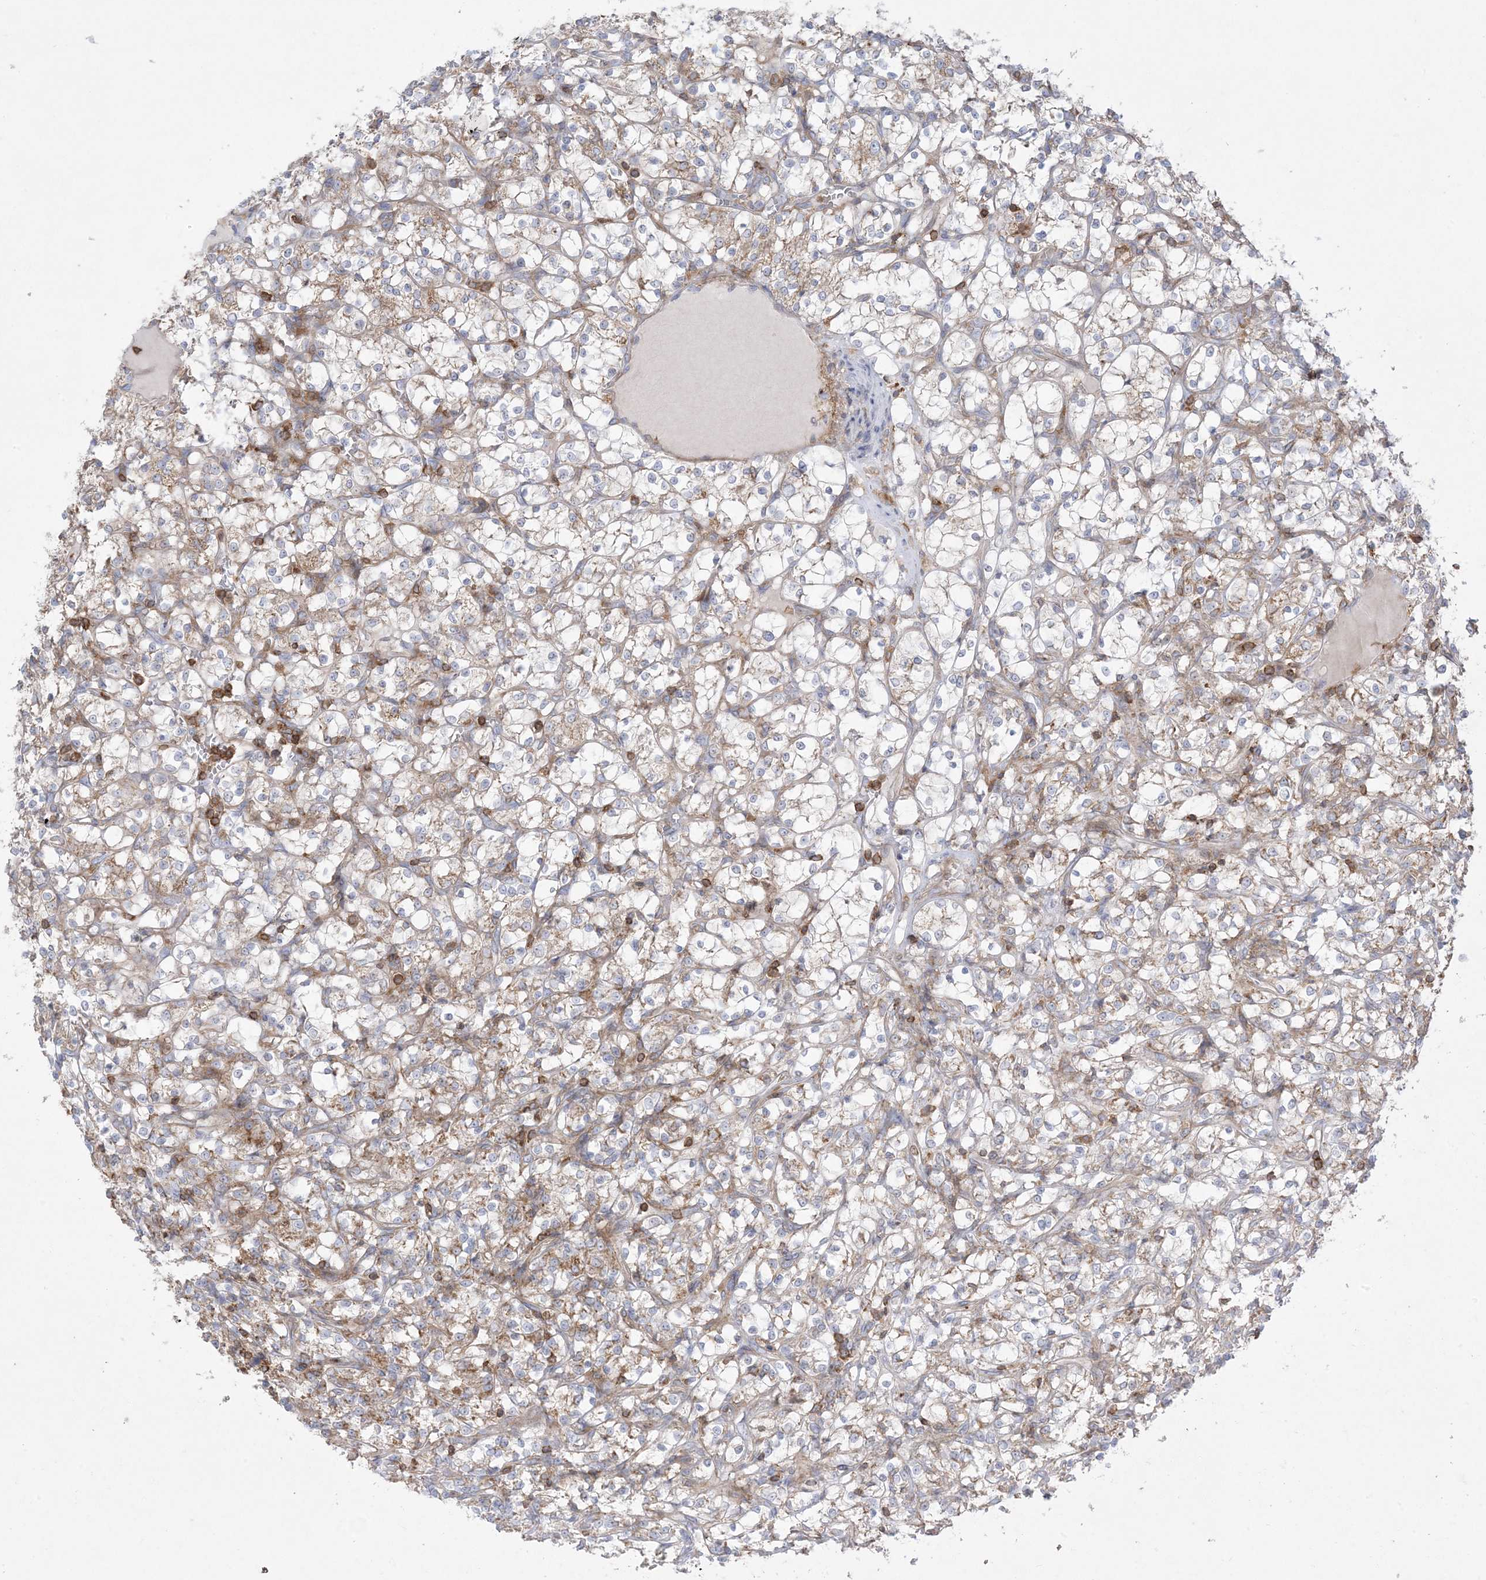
{"staining": {"intensity": "weak", "quantity": "25%-75%", "location": "cytoplasmic/membranous"}, "tissue": "renal cancer", "cell_type": "Tumor cells", "image_type": "cancer", "snomed": [{"axis": "morphology", "description": "Adenocarcinoma, NOS"}, {"axis": "topography", "description": "Kidney"}], "caption": "A high-resolution photomicrograph shows immunohistochemistry (IHC) staining of renal cancer, which shows weak cytoplasmic/membranous positivity in approximately 25%-75% of tumor cells.", "gene": "ARHGAP30", "patient": {"sex": "female", "age": 69}}